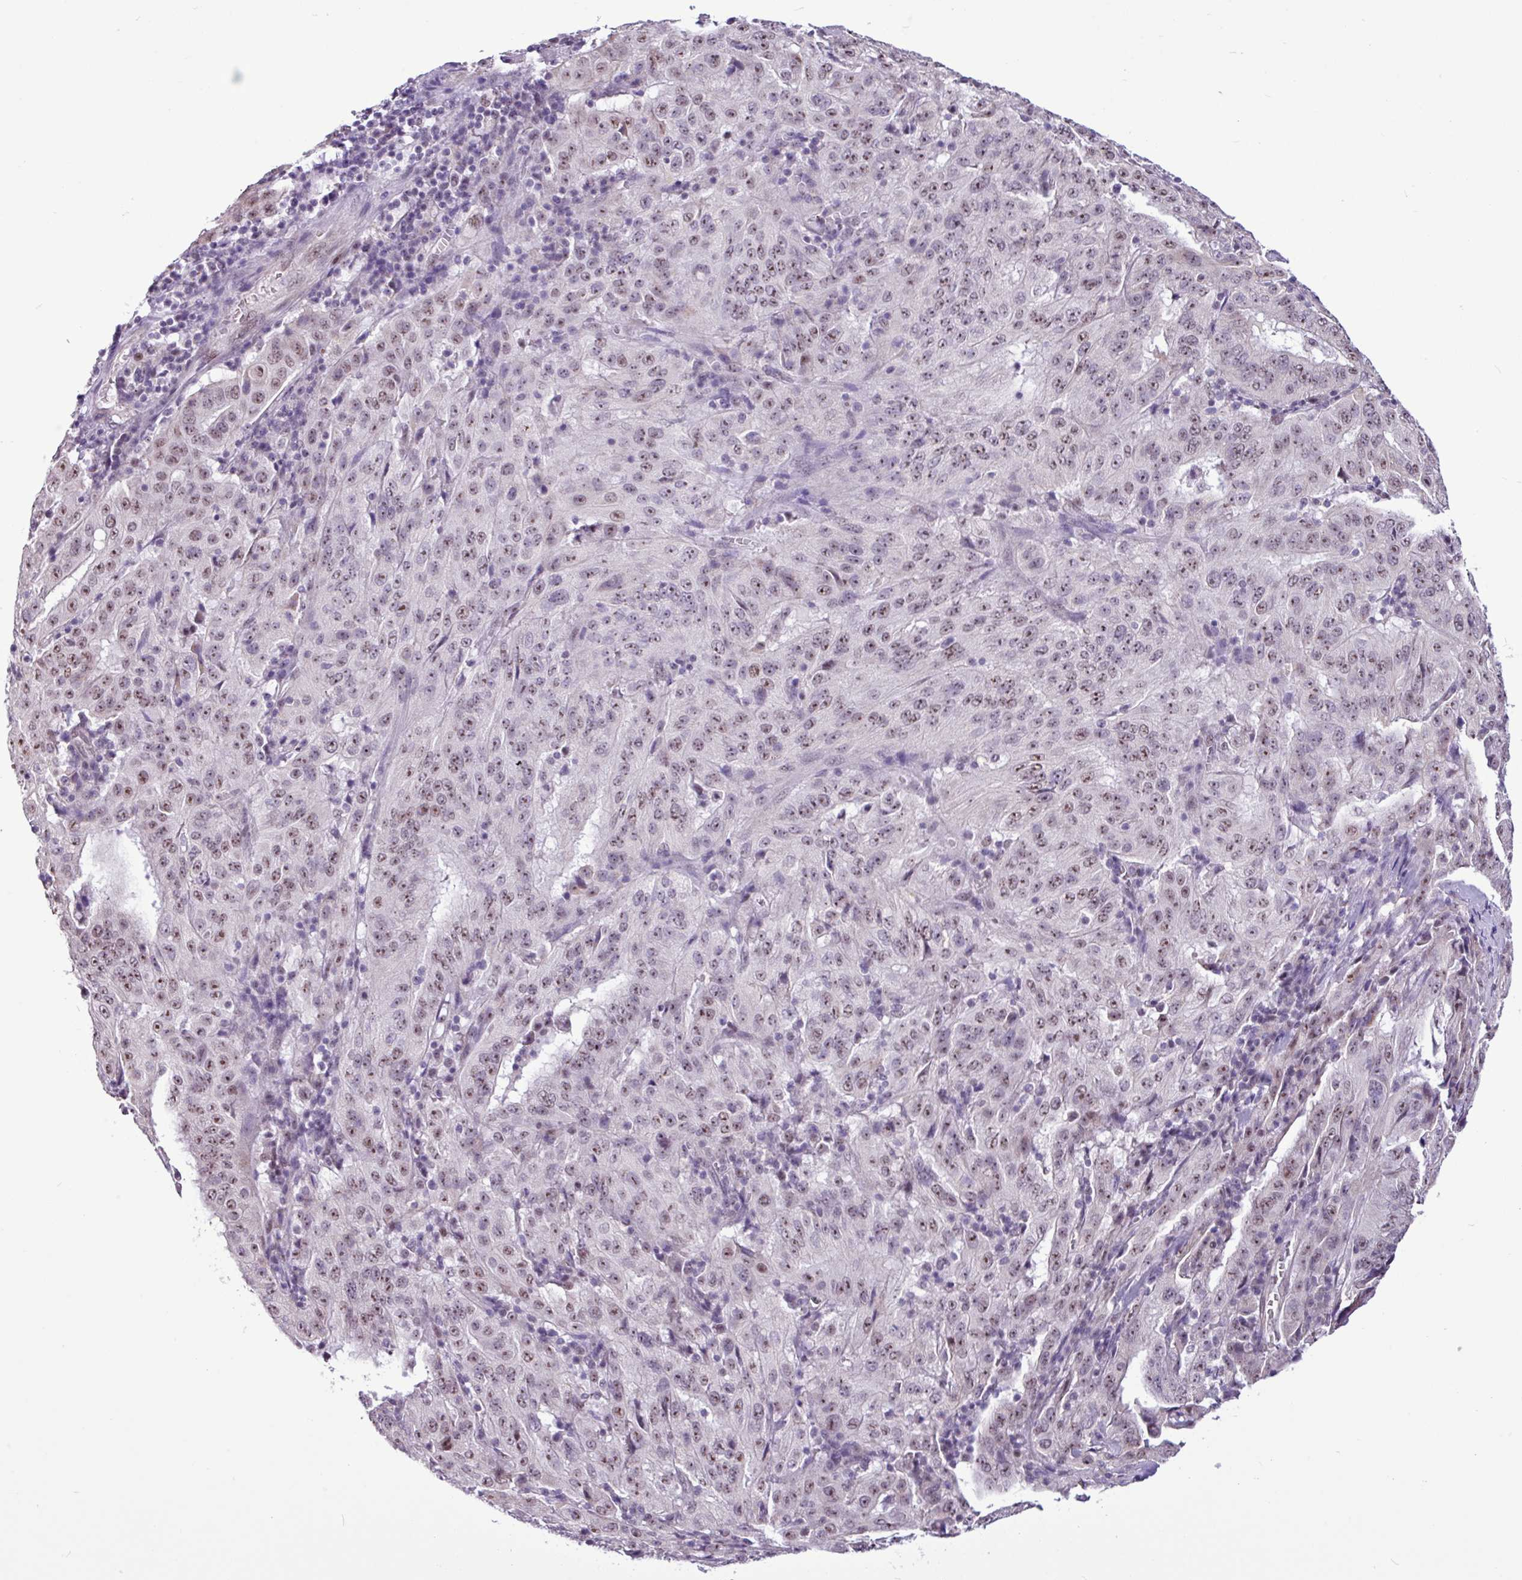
{"staining": {"intensity": "moderate", "quantity": ">75%", "location": "nuclear"}, "tissue": "pancreatic cancer", "cell_type": "Tumor cells", "image_type": "cancer", "snomed": [{"axis": "morphology", "description": "Adenocarcinoma, NOS"}, {"axis": "topography", "description": "Pancreas"}], "caption": "Pancreatic adenocarcinoma was stained to show a protein in brown. There is medium levels of moderate nuclear expression in approximately >75% of tumor cells.", "gene": "UTP18", "patient": {"sex": "male", "age": 63}}